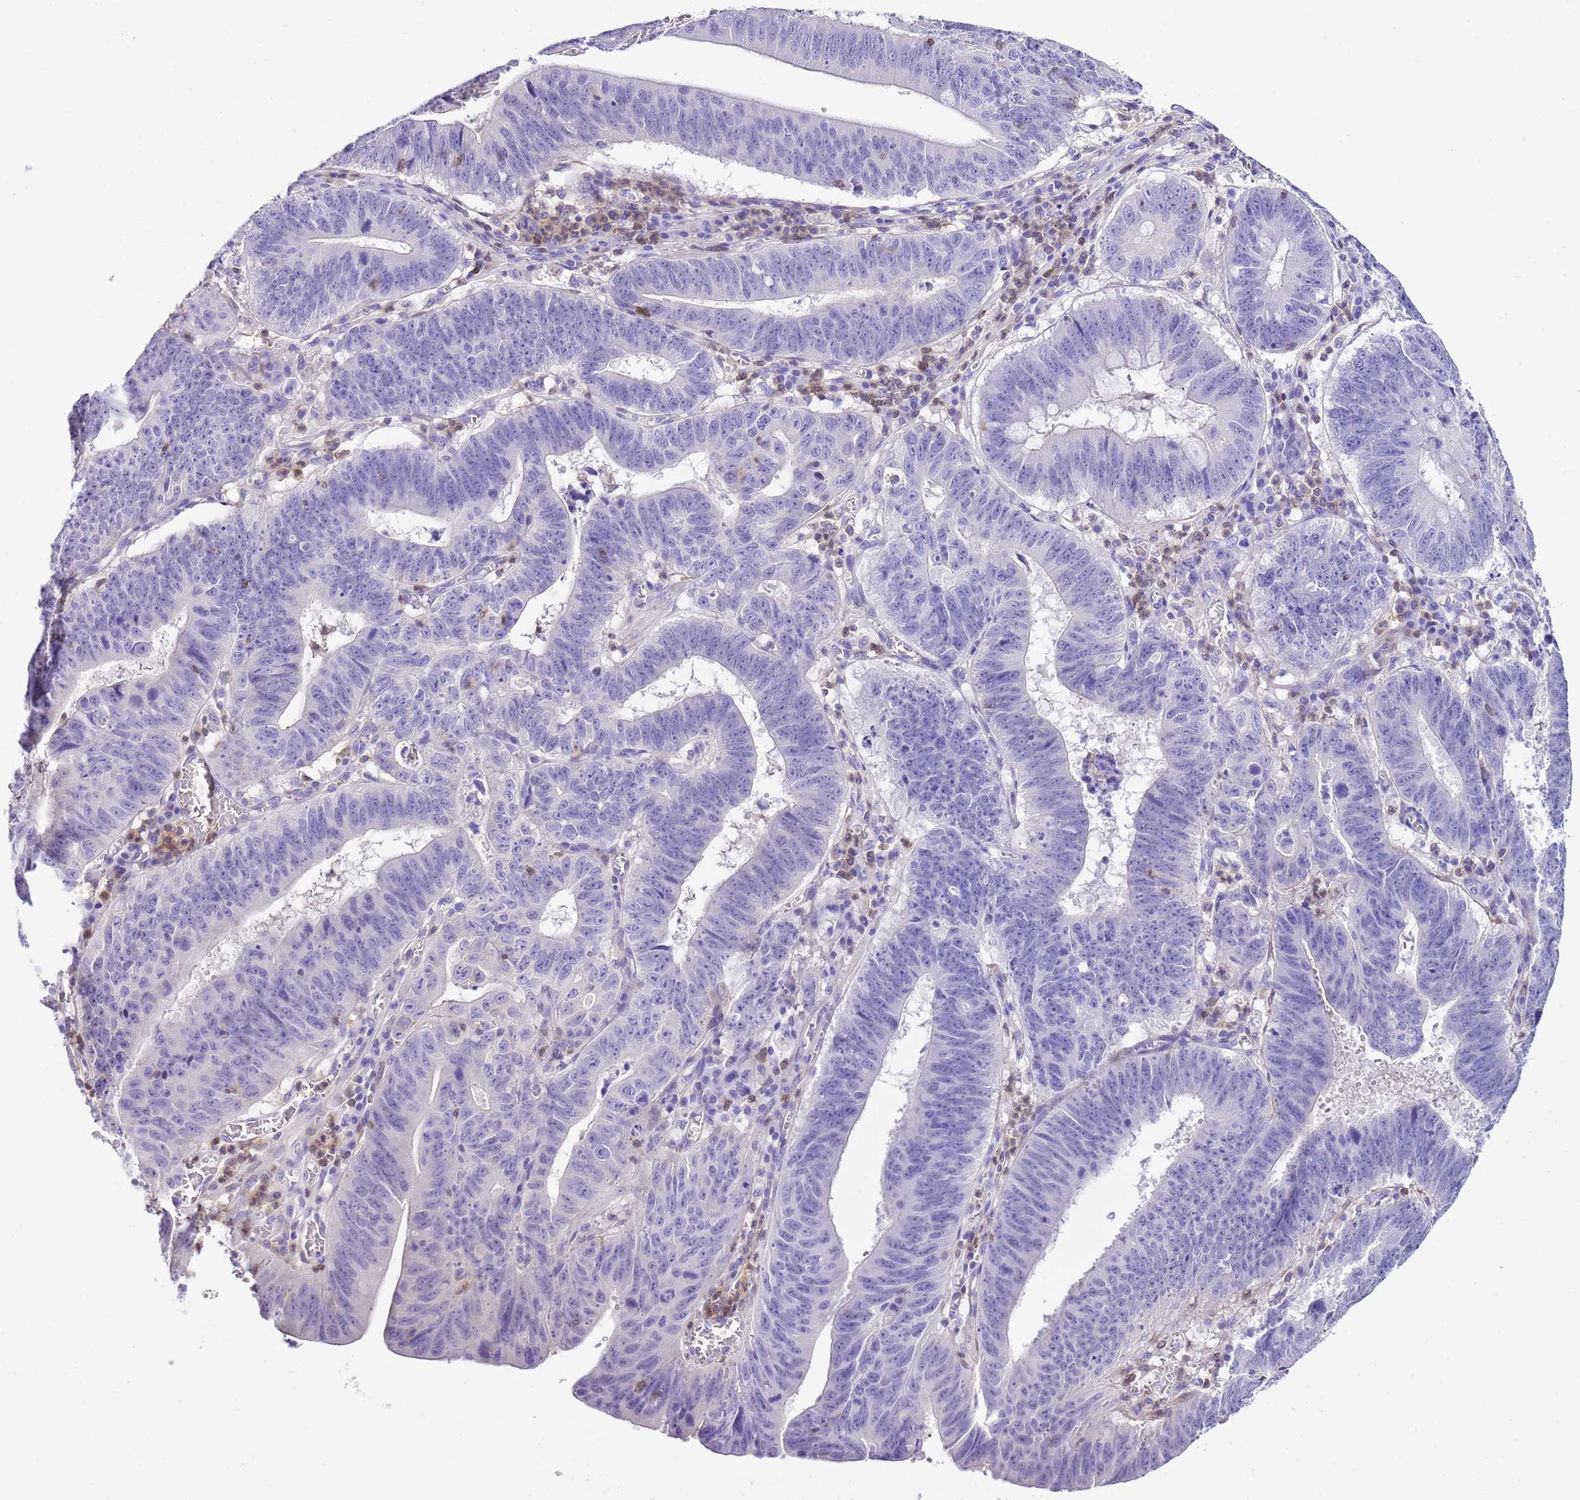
{"staining": {"intensity": "negative", "quantity": "none", "location": "none"}, "tissue": "stomach cancer", "cell_type": "Tumor cells", "image_type": "cancer", "snomed": [{"axis": "morphology", "description": "Adenocarcinoma, NOS"}, {"axis": "topography", "description": "Stomach"}], "caption": "The image demonstrates no staining of tumor cells in stomach cancer (adenocarcinoma).", "gene": "CNN2", "patient": {"sex": "male", "age": 59}}